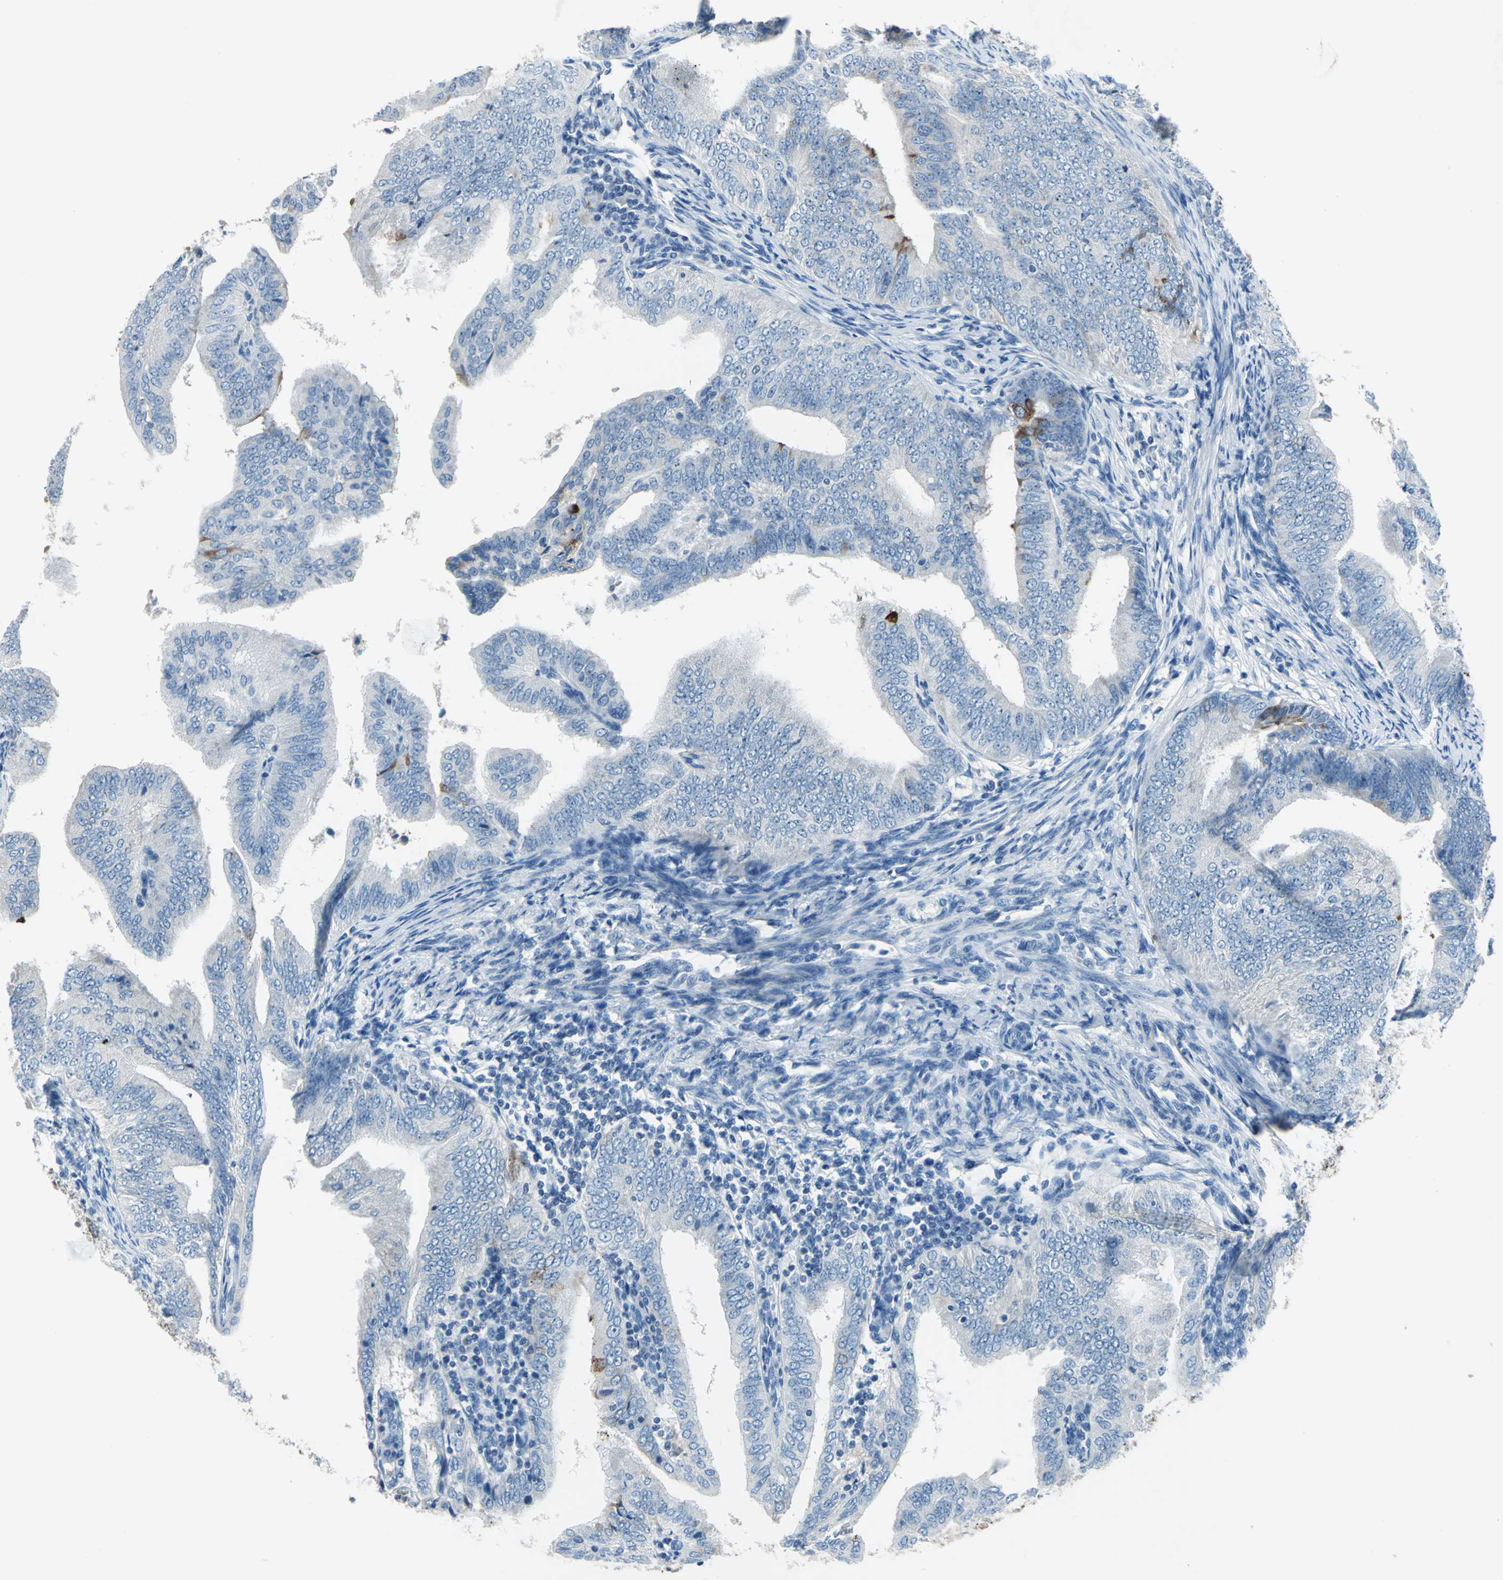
{"staining": {"intensity": "strong", "quantity": "<25%", "location": "cytoplasmic/membranous"}, "tissue": "endometrial cancer", "cell_type": "Tumor cells", "image_type": "cancer", "snomed": [{"axis": "morphology", "description": "Adenocarcinoma, NOS"}, {"axis": "topography", "description": "Endometrium"}], "caption": "DAB (3,3'-diaminobenzidine) immunohistochemical staining of endometrial cancer (adenocarcinoma) reveals strong cytoplasmic/membranous protein staining in approximately <25% of tumor cells.", "gene": "MUC4", "patient": {"sex": "female", "age": 58}}